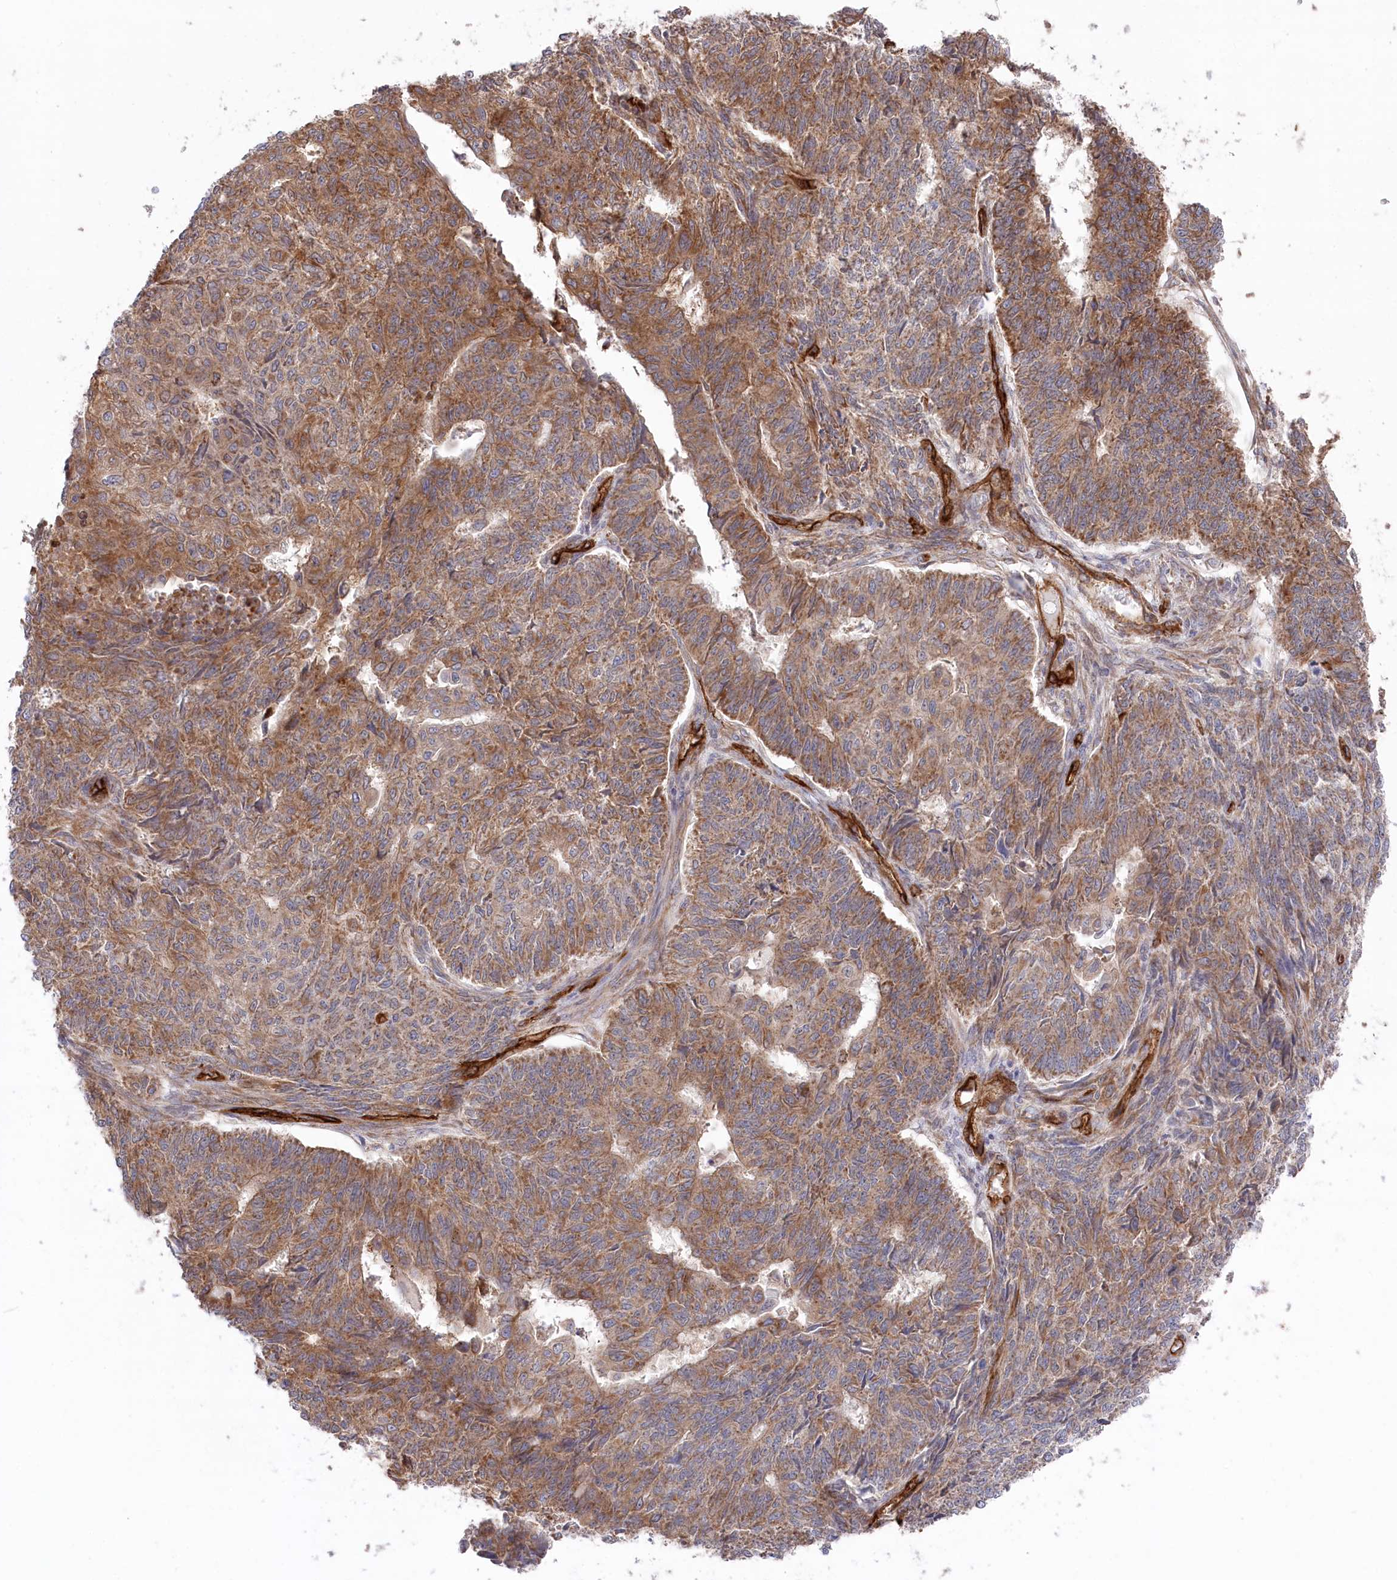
{"staining": {"intensity": "strong", "quantity": ">75%", "location": "cytoplasmic/membranous"}, "tissue": "endometrial cancer", "cell_type": "Tumor cells", "image_type": "cancer", "snomed": [{"axis": "morphology", "description": "Adenocarcinoma, NOS"}, {"axis": "topography", "description": "Endometrium"}], "caption": "Immunohistochemical staining of endometrial adenocarcinoma displays strong cytoplasmic/membranous protein positivity in approximately >75% of tumor cells.", "gene": "MTPAP", "patient": {"sex": "female", "age": 32}}